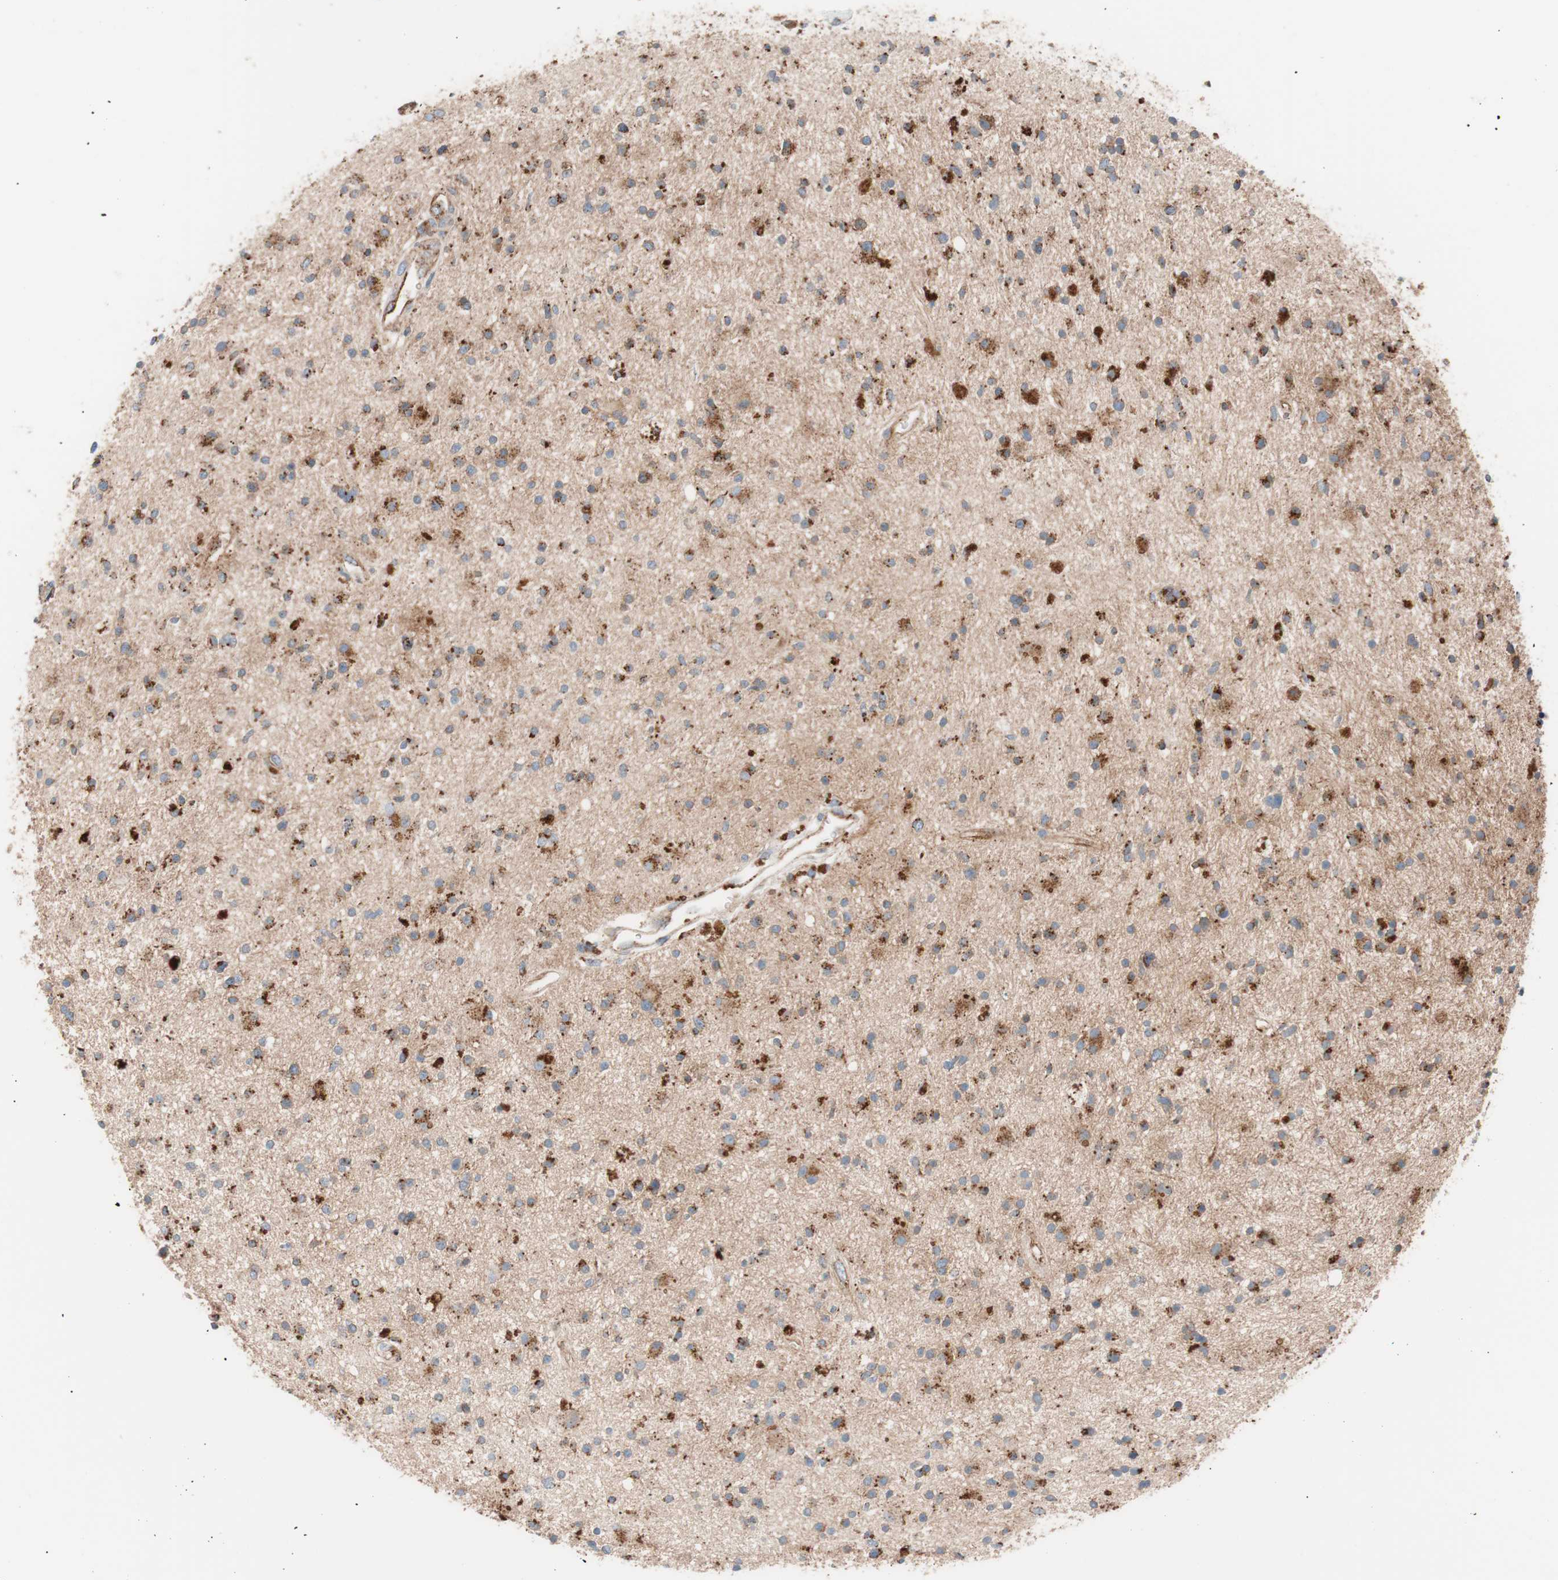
{"staining": {"intensity": "moderate", "quantity": ">75%", "location": "cytoplasmic/membranous"}, "tissue": "glioma", "cell_type": "Tumor cells", "image_type": "cancer", "snomed": [{"axis": "morphology", "description": "Glioma, malignant, High grade"}, {"axis": "topography", "description": "Brain"}], "caption": "Immunohistochemical staining of high-grade glioma (malignant) exhibits medium levels of moderate cytoplasmic/membranous expression in about >75% of tumor cells.", "gene": "FLOT2", "patient": {"sex": "male", "age": 33}}